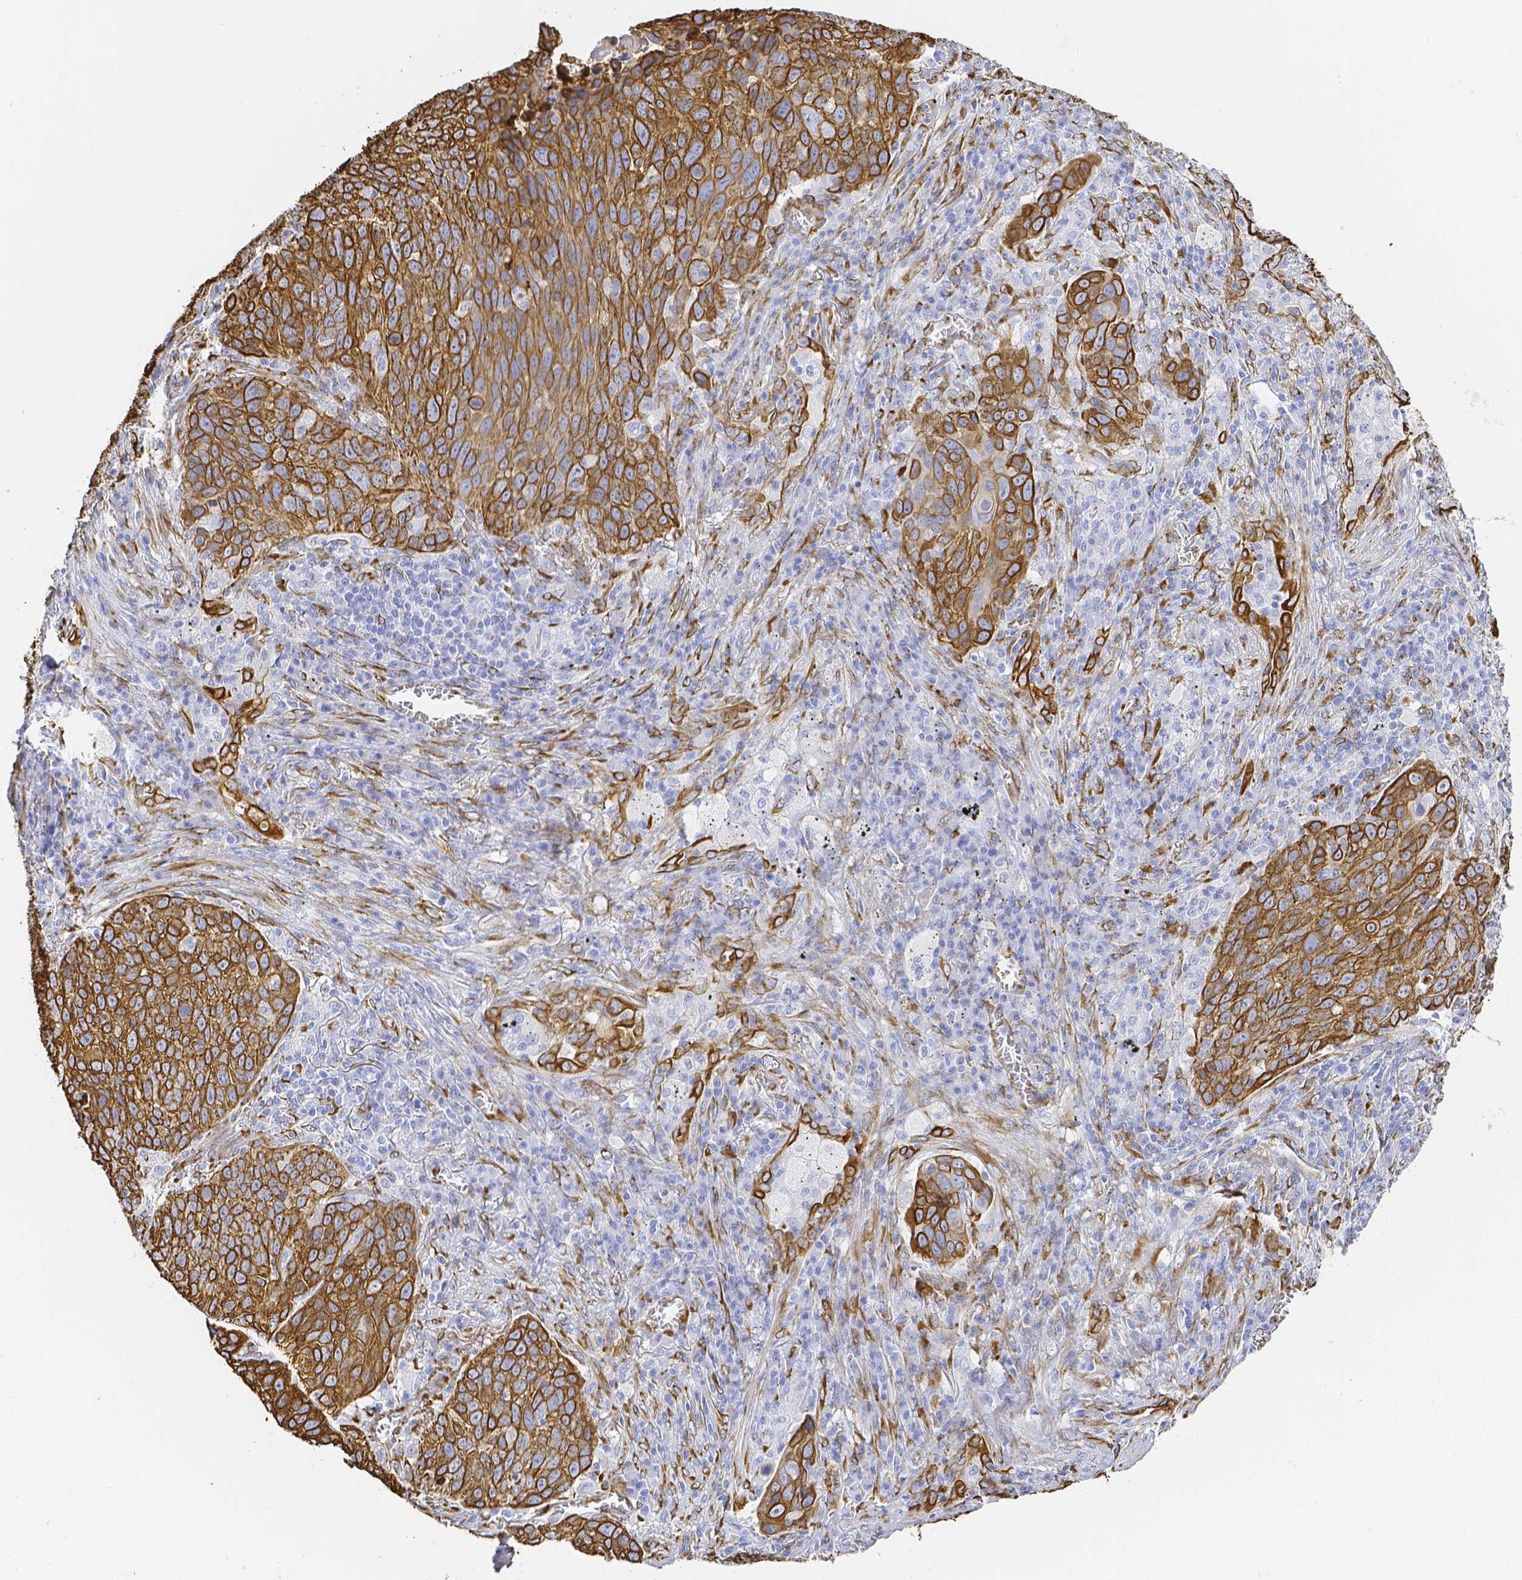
{"staining": {"intensity": "strong", "quantity": ">75%", "location": "cytoplasmic/membranous"}, "tissue": "lung cancer", "cell_type": "Tumor cells", "image_type": "cancer", "snomed": [{"axis": "morphology", "description": "Squamous cell carcinoma, NOS"}, {"axis": "topography", "description": "Lung"}], "caption": "Lung cancer tissue exhibits strong cytoplasmic/membranous staining in about >75% of tumor cells, visualized by immunohistochemistry.", "gene": "SMURF1", "patient": {"sex": "male", "age": 78}}